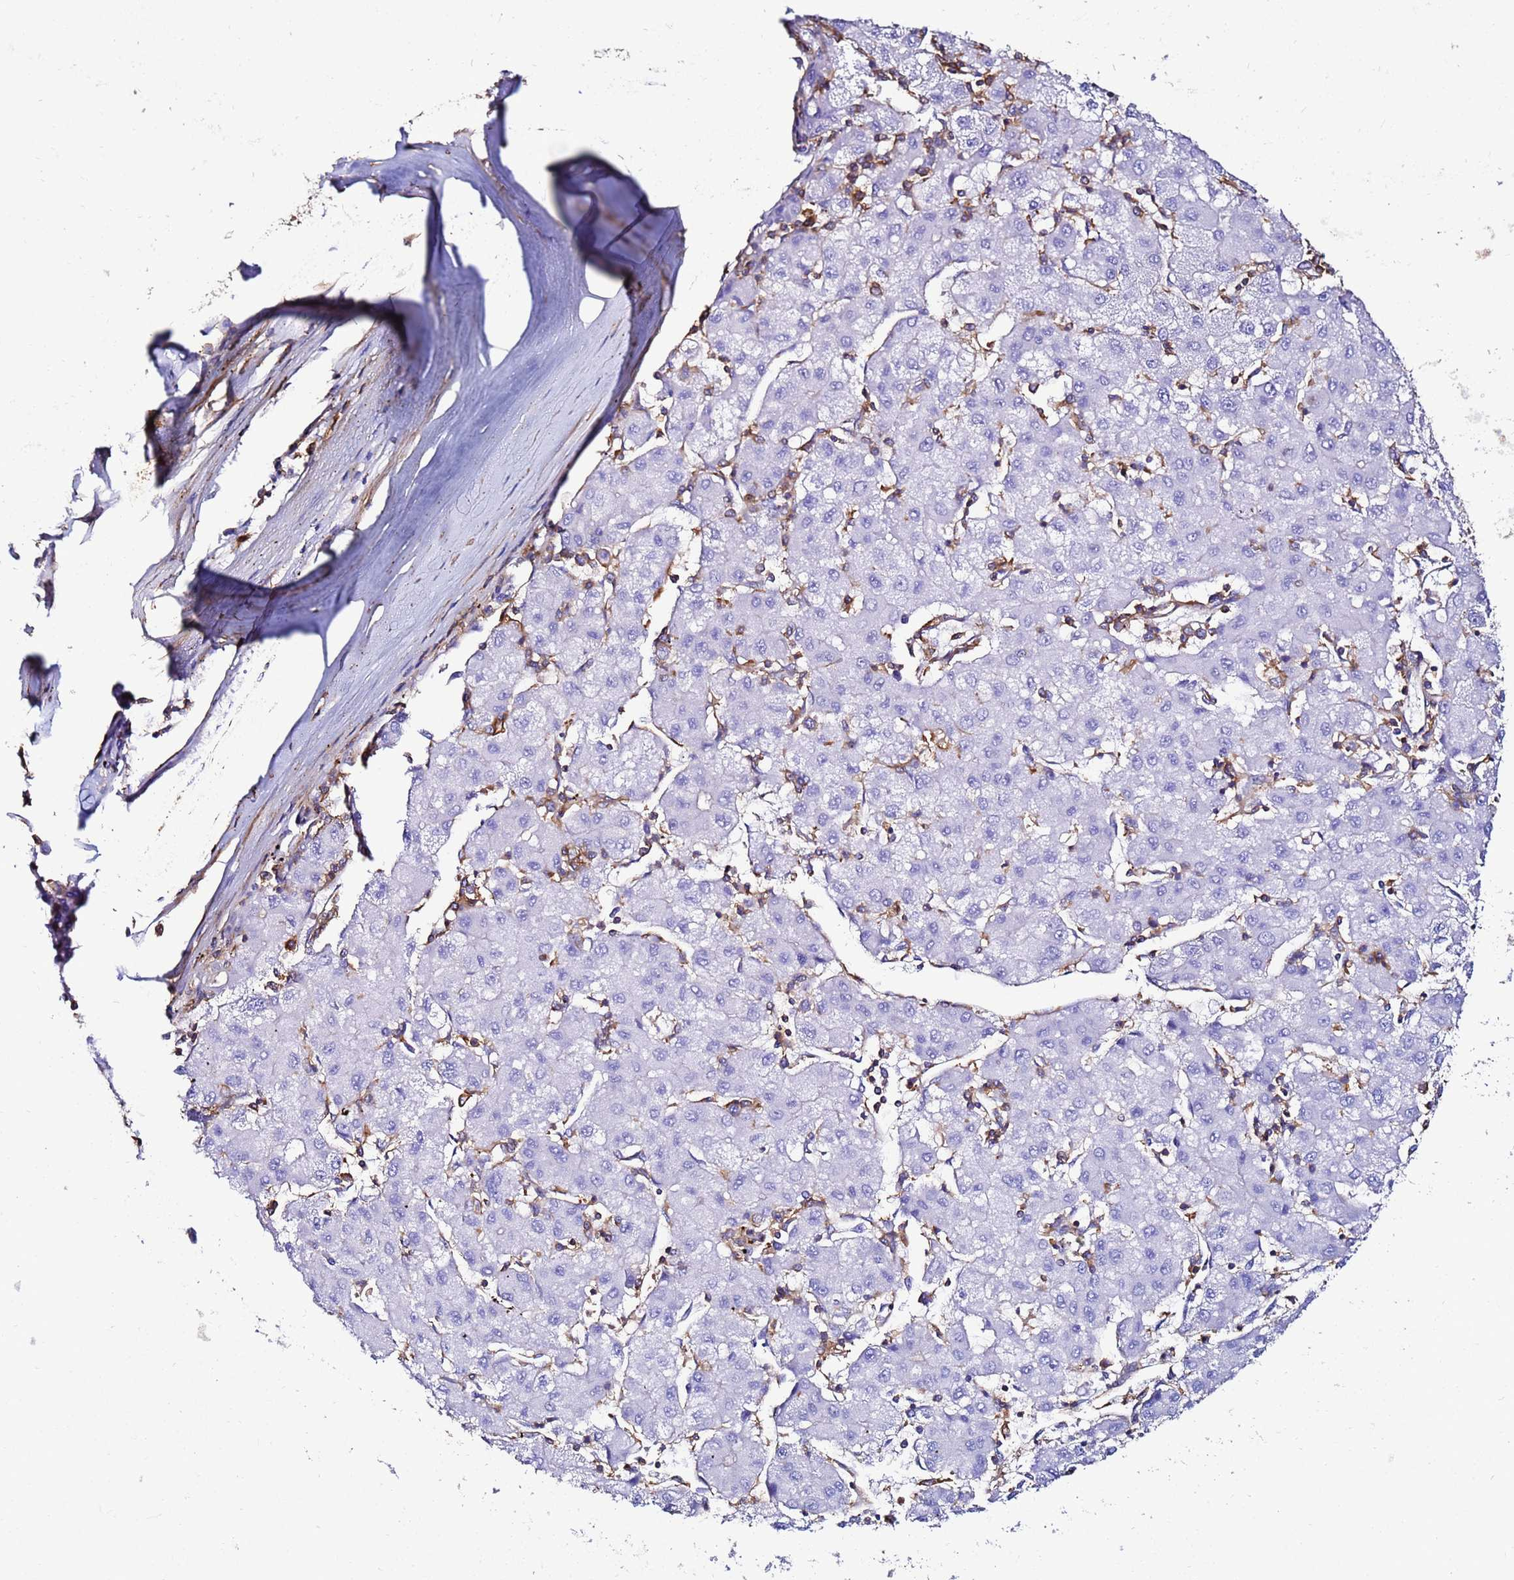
{"staining": {"intensity": "negative", "quantity": "none", "location": "none"}, "tissue": "liver cancer", "cell_type": "Tumor cells", "image_type": "cancer", "snomed": [{"axis": "morphology", "description": "Carcinoma, Hepatocellular, NOS"}, {"axis": "topography", "description": "Liver"}], "caption": "There is no significant positivity in tumor cells of liver hepatocellular carcinoma. (Immunohistochemistry (ihc), brightfield microscopy, high magnification).", "gene": "ACTB", "patient": {"sex": "male", "age": 72}}